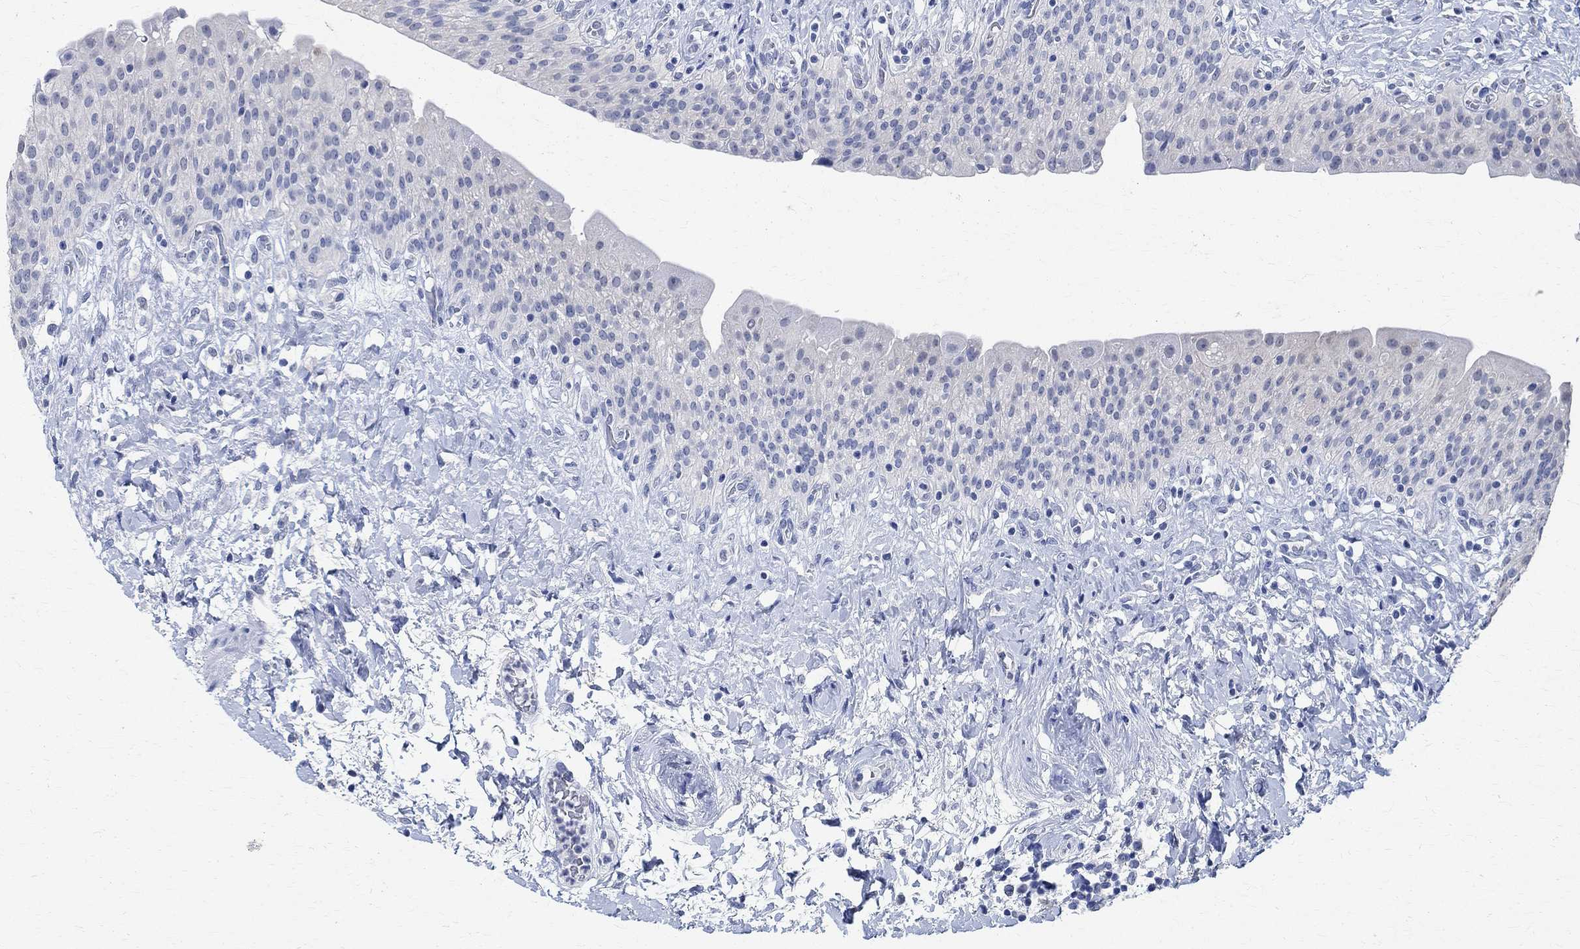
{"staining": {"intensity": "negative", "quantity": "none", "location": "none"}, "tissue": "urinary bladder", "cell_type": "Urothelial cells", "image_type": "normal", "snomed": [{"axis": "morphology", "description": "Normal tissue, NOS"}, {"axis": "morphology", "description": "Inflammation, NOS"}, {"axis": "topography", "description": "Urinary bladder"}], "caption": "There is no significant staining in urothelial cells of urinary bladder. Nuclei are stained in blue.", "gene": "TMEM221", "patient": {"sex": "male", "age": 64}}